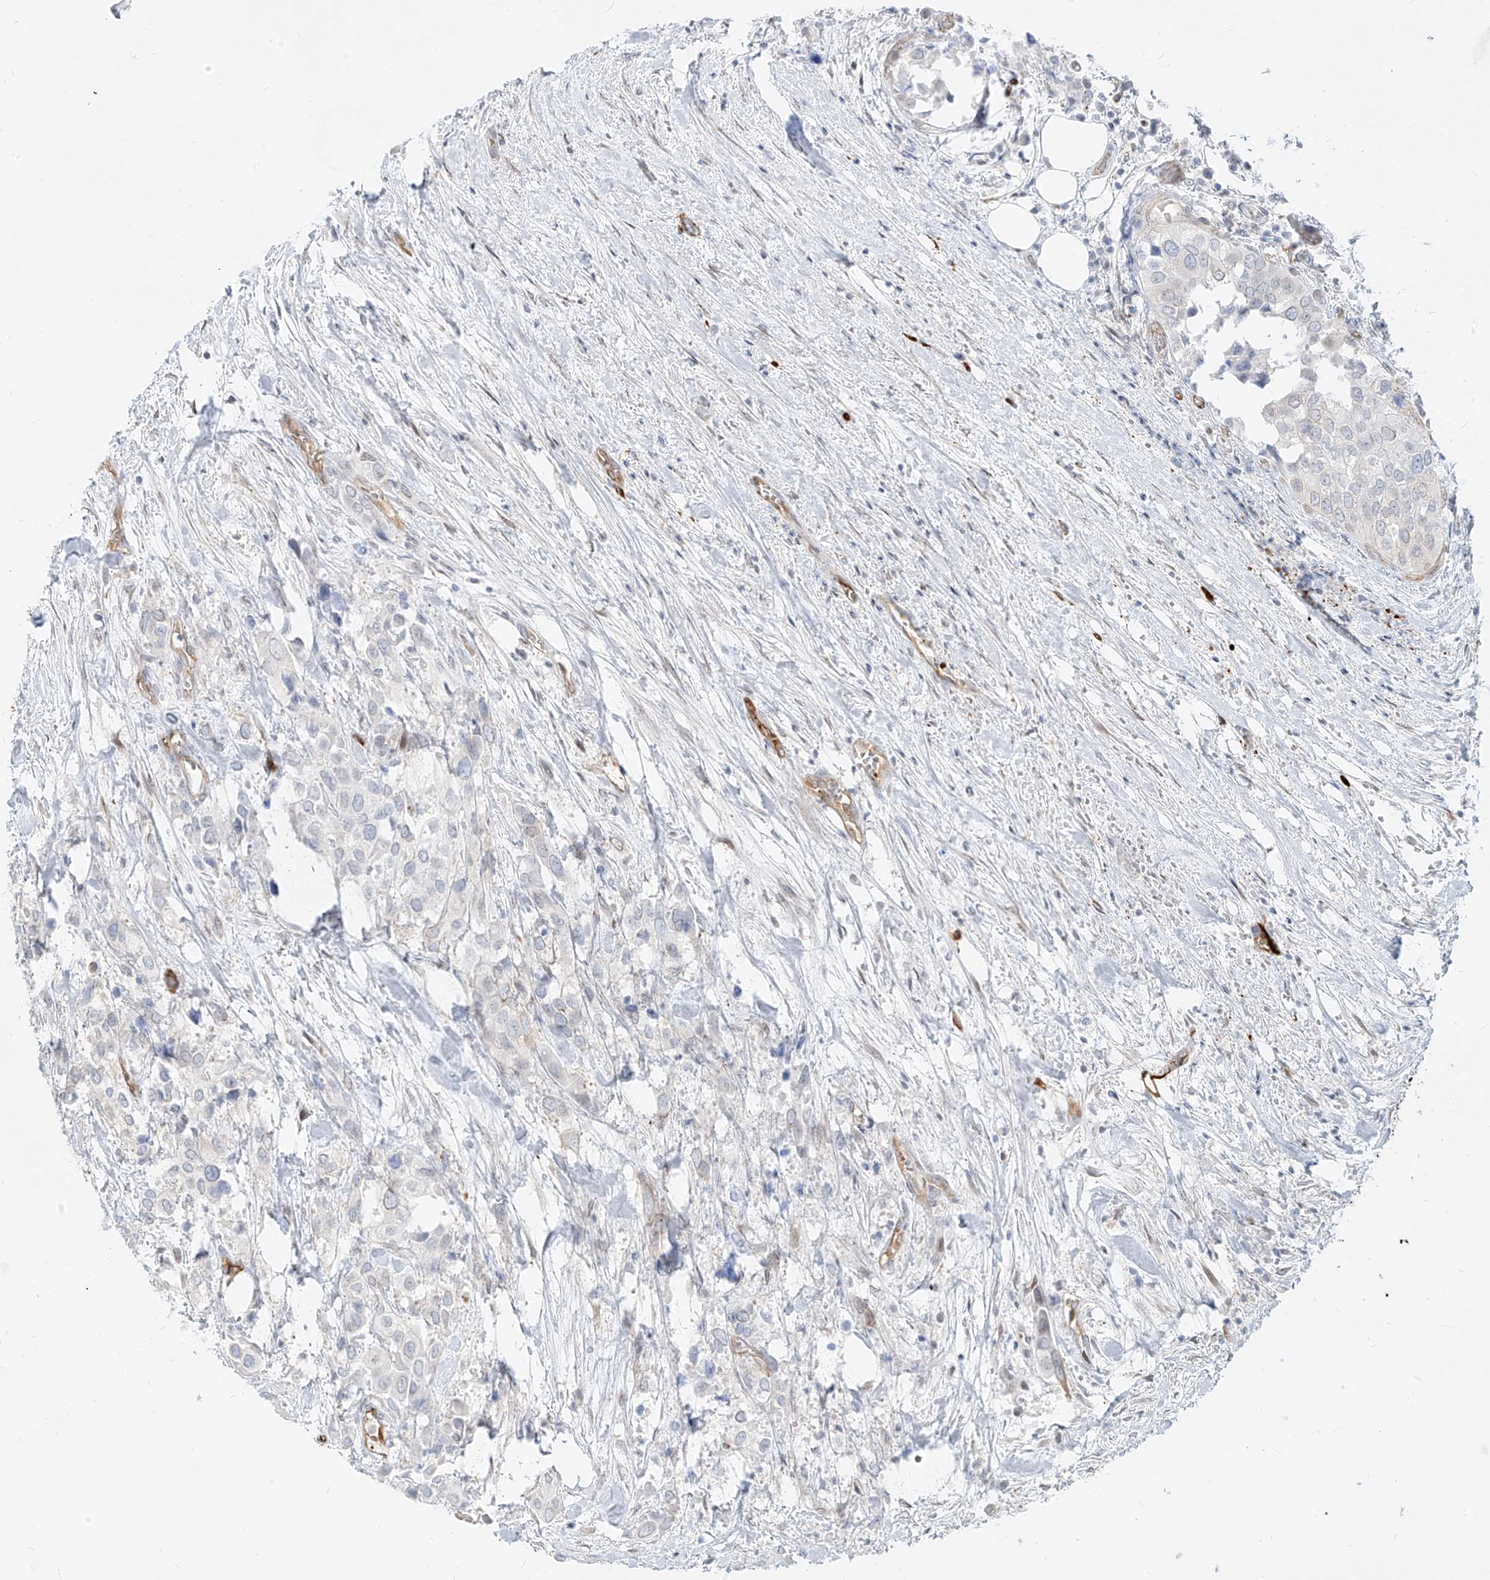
{"staining": {"intensity": "negative", "quantity": "none", "location": "none"}, "tissue": "urothelial cancer", "cell_type": "Tumor cells", "image_type": "cancer", "snomed": [{"axis": "morphology", "description": "Urothelial carcinoma, High grade"}, {"axis": "topography", "description": "Urinary bladder"}], "caption": "An image of urothelial cancer stained for a protein demonstrates no brown staining in tumor cells.", "gene": "NHSL1", "patient": {"sex": "male", "age": 64}}